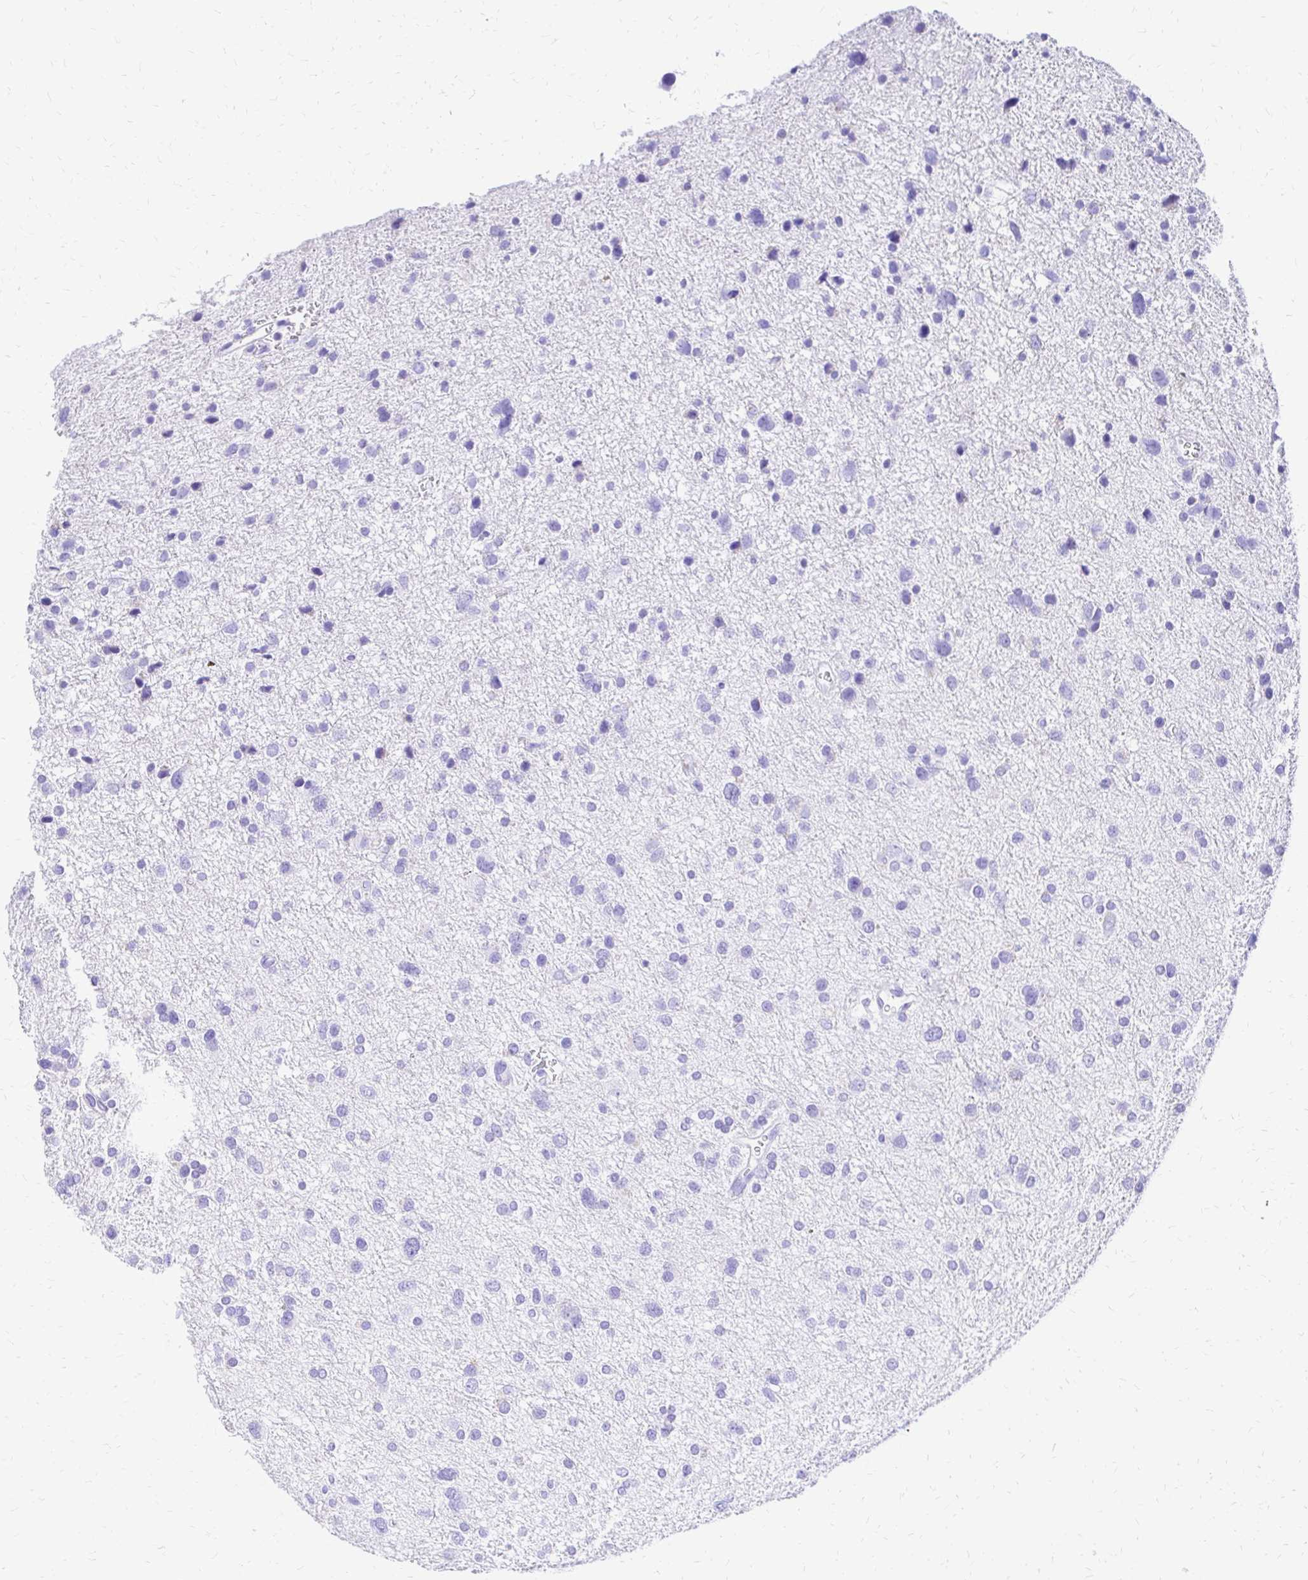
{"staining": {"intensity": "negative", "quantity": "none", "location": "none"}, "tissue": "glioma", "cell_type": "Tumor cells", "image_type": "cancer", "snomed": [{"axis": "morphology", "description": "Glioma, malignant, Low grade"}, {"axis": "topography", "description": "Brain"}], "caption": "Tumor cells show no significant protein expression in glioma.", "gene": "S100G", "patient": {"sex": "female", "age": 55}}